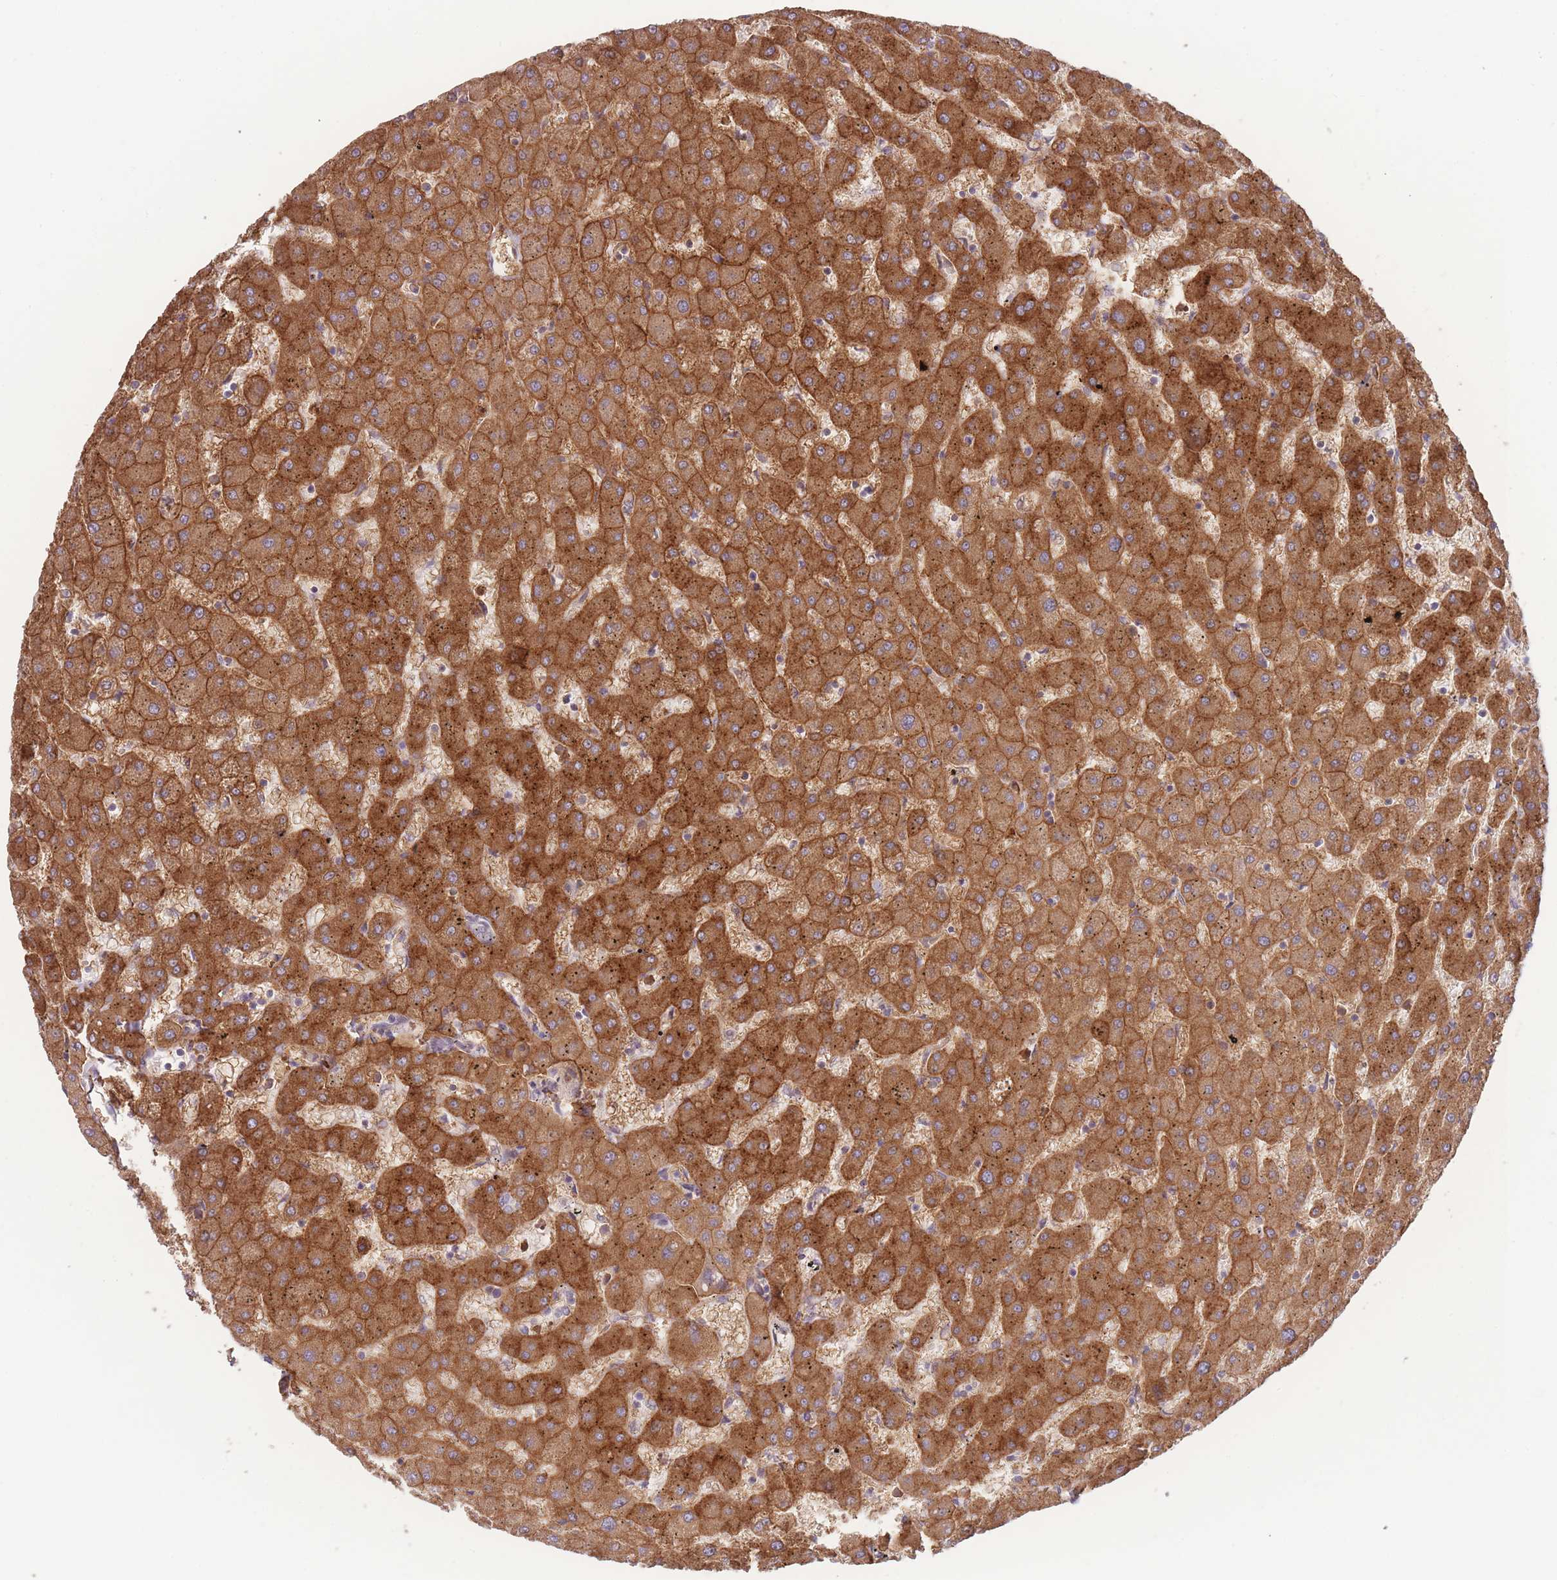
{"staining": {"intensity": "negative", "quantity": "none", "location": "none"}, "tissue": "liver", "cell_type": "Cholangiocytes", "image_type": "normal", "snomed": [{"axis": "morphology", "description": "Normal tissue, NOS"}, {"axis": "topography", "description": "Liver"}], "caption": "Immunohistochemistry (IHC) histopathology image of normal human liver stained for a protein (brown), which reveals no expression in cholangiocytes. (Immunohistochemistry (IHC), brightfield microscopy, high magnification).", "gene": "STEAP3", "patient": {"sex": "female", "age": 63}}